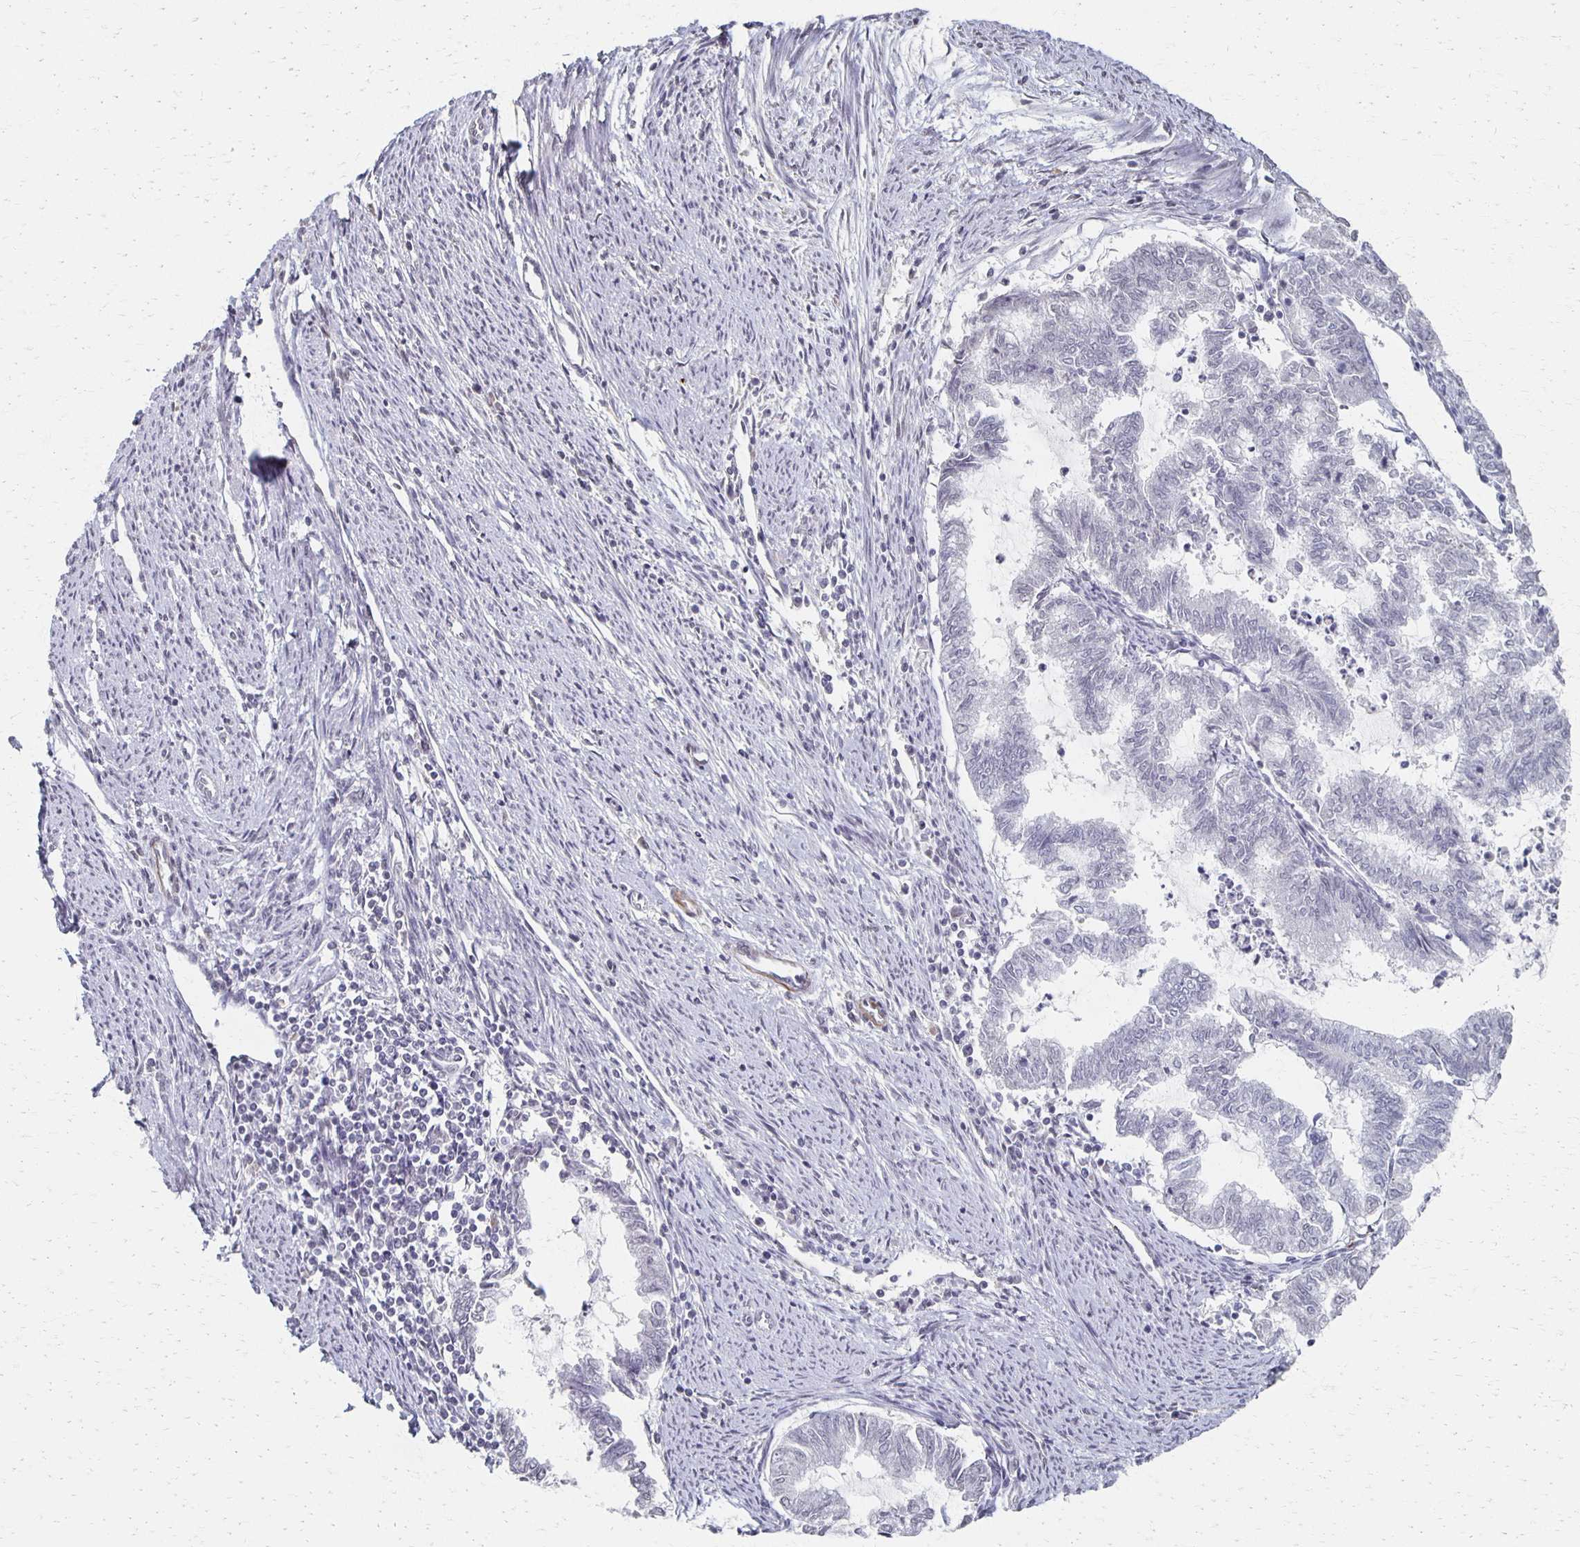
{"staining": {"intensity": "negative", "quantity": "none", "location": "none"}, "tissue": "endometrial cancer", "cell_type": "Tumor cells", "image_type": "cancer", "snomed": [{"axis": "morphology", "description": "Adenocarcinoma, NOS"}, {"axis": "topography", "description": "Endometrium"}], "caption": "Tumor cells show no significant protein positivity in endometrial cancer (adenocarcinoma).", "gene": "DAB1", "patient": {"sex": "female", "age": 79}}